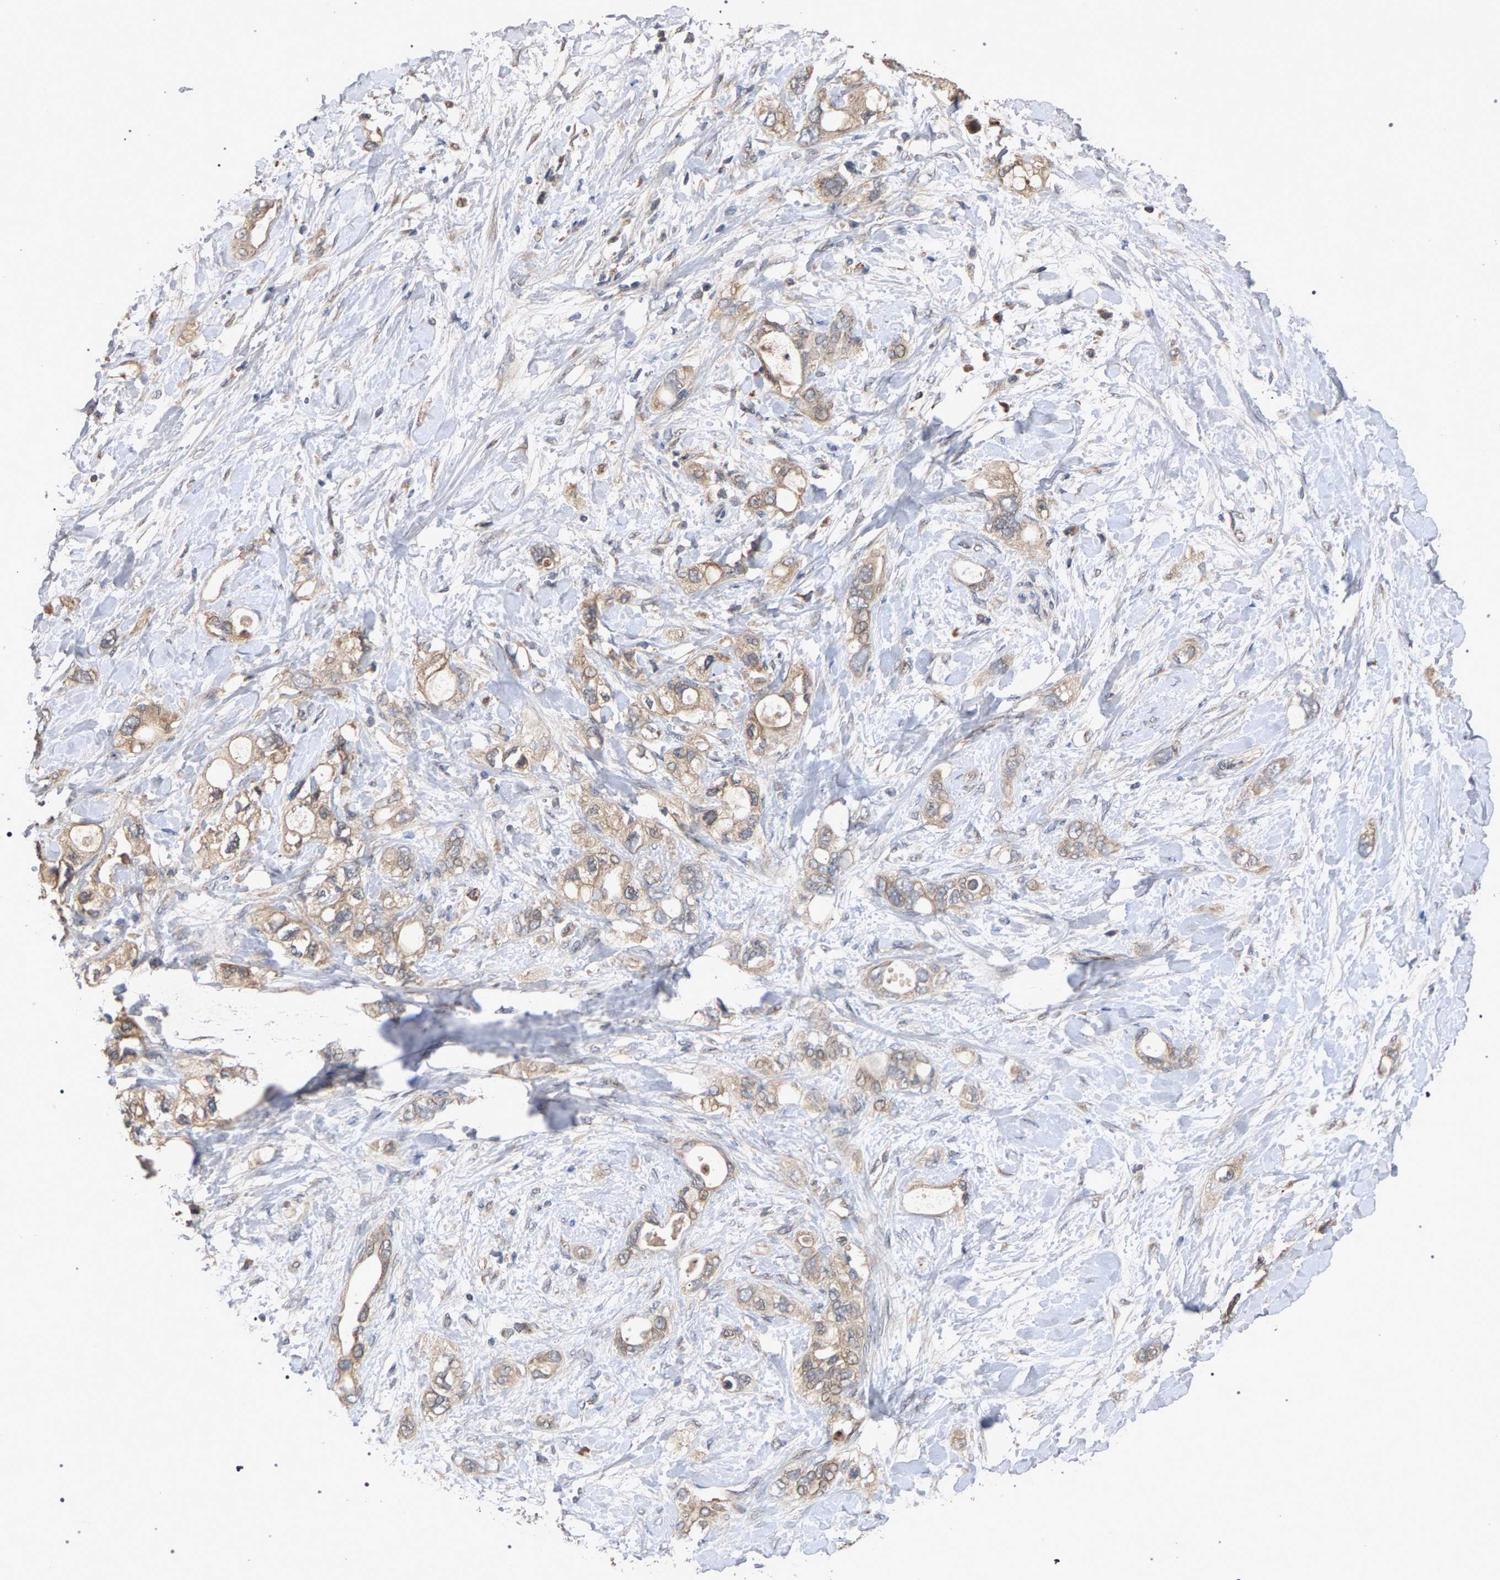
{"staining": {"intensity": "weak", "quantity": ">75%", "location": "cytoplasmic/membranous"}, "tissue": "pancreatic cancer", "cell_type": "Tumor cells", "image_type": "cancer", "snomed": [{"axis": "morphology", "description": "Adenocarcinoma, NOS"}, {"axis": "topography", "description": "Pancreas"}], "caption": "Approximately >75% of tumor cells in human pancreatic cancer (adenocarcinoma) display weak cytoplasmic/membranous protein staining as visualized by brown immunohistochemical staining.", "gene": "SLC4A4", "patient": {"sex": "female", "age": 56}}